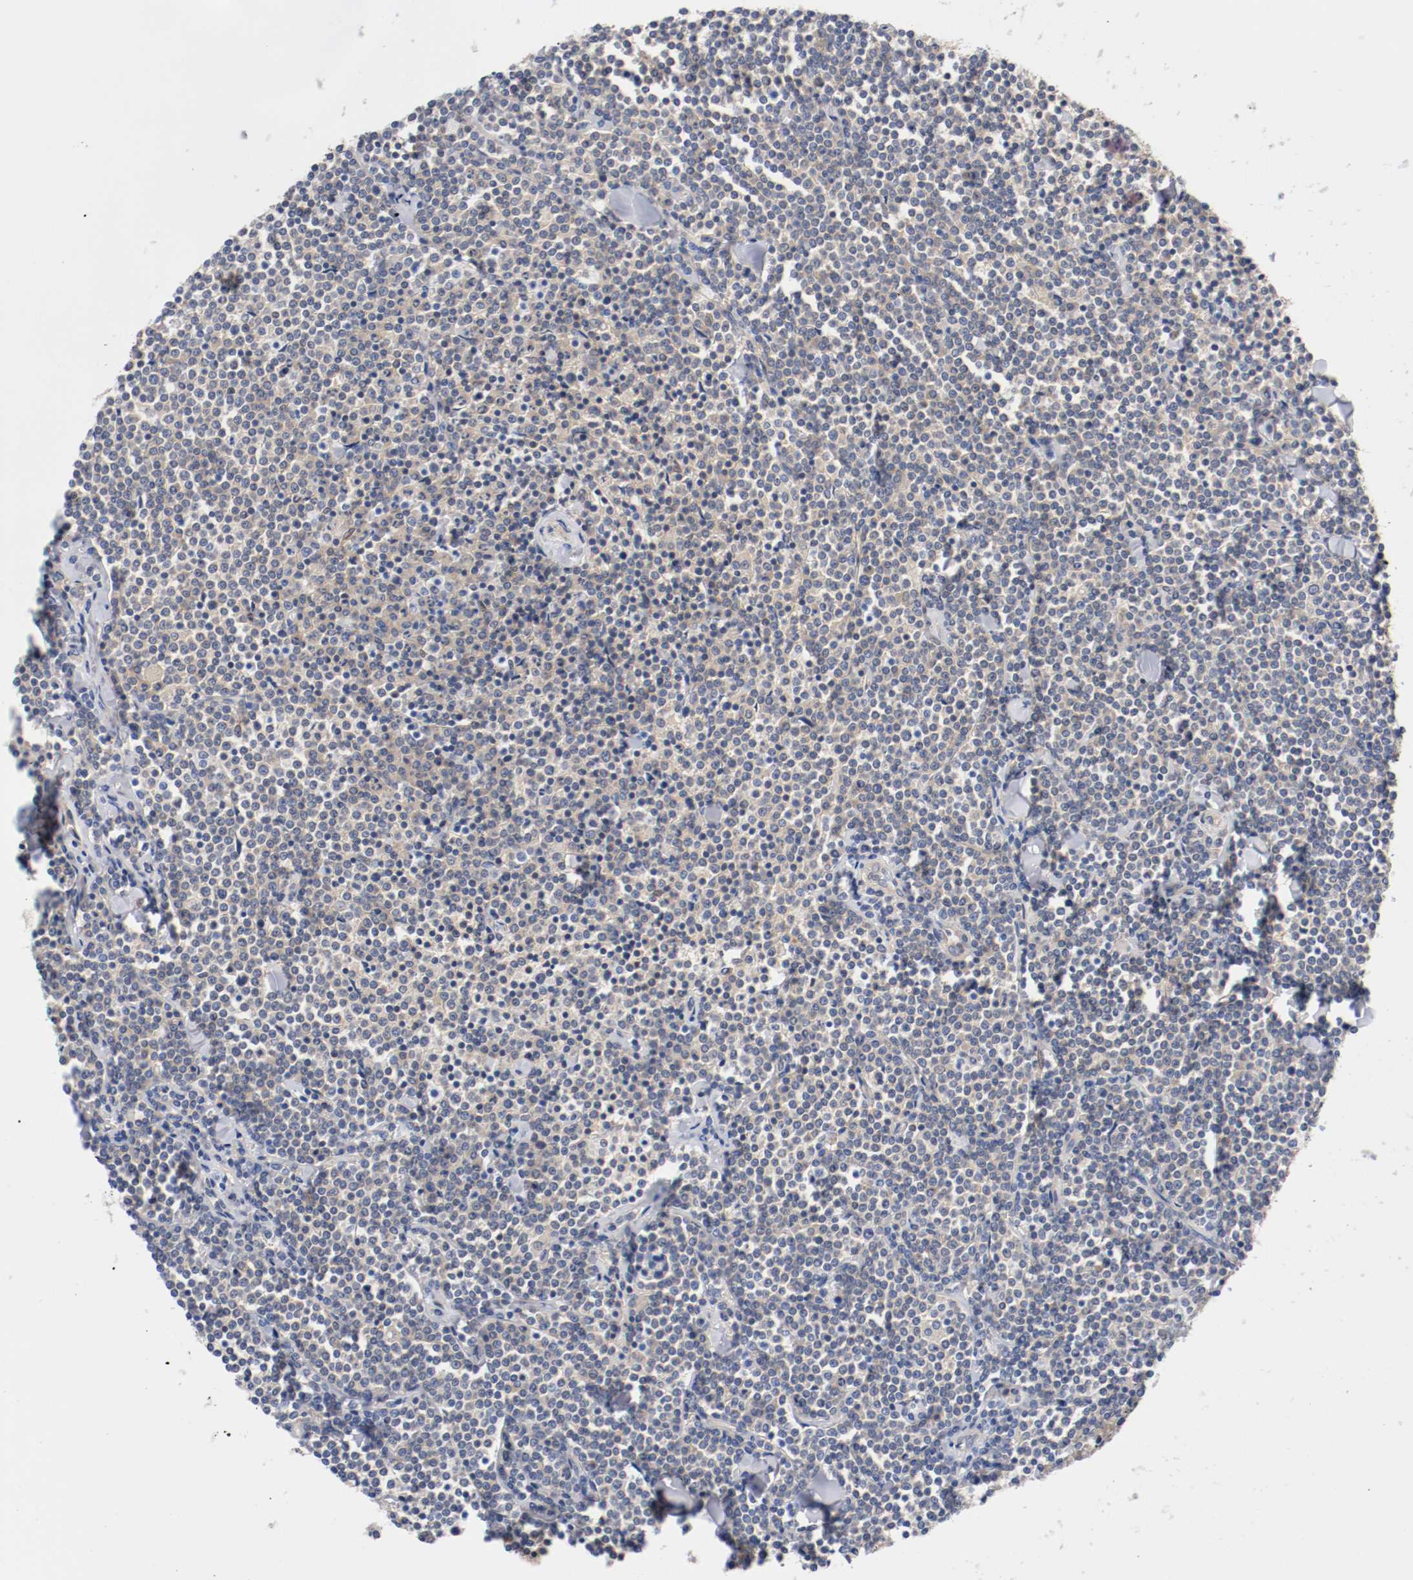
{"staining": {"intensity": "weak", "quantity": "25%-75%", "location": "cytoplasmic/membranous"}, "tissue": "lymphoma", "cell_type": "Tumor cells", "image_type": "cancer", "snomed": [{"axis": "morphology", "description": "Malignant lymphoma, non-Hodgkin's type, Low grade"}, {"axis": "topography", "description": "Soft tissue"}], "caption": "This histopathology image shows malignant lymphoma, non-Hodgkin's type (low-grade) stained with immunohistochemistry to label a protein in brown. The cytoplasmic/membranous of tumor cells show weak positivity for the protein. Nuclei are counter-stained blue.", "gene": "HGS", "patient": {"sex": "male", "age": 92}}